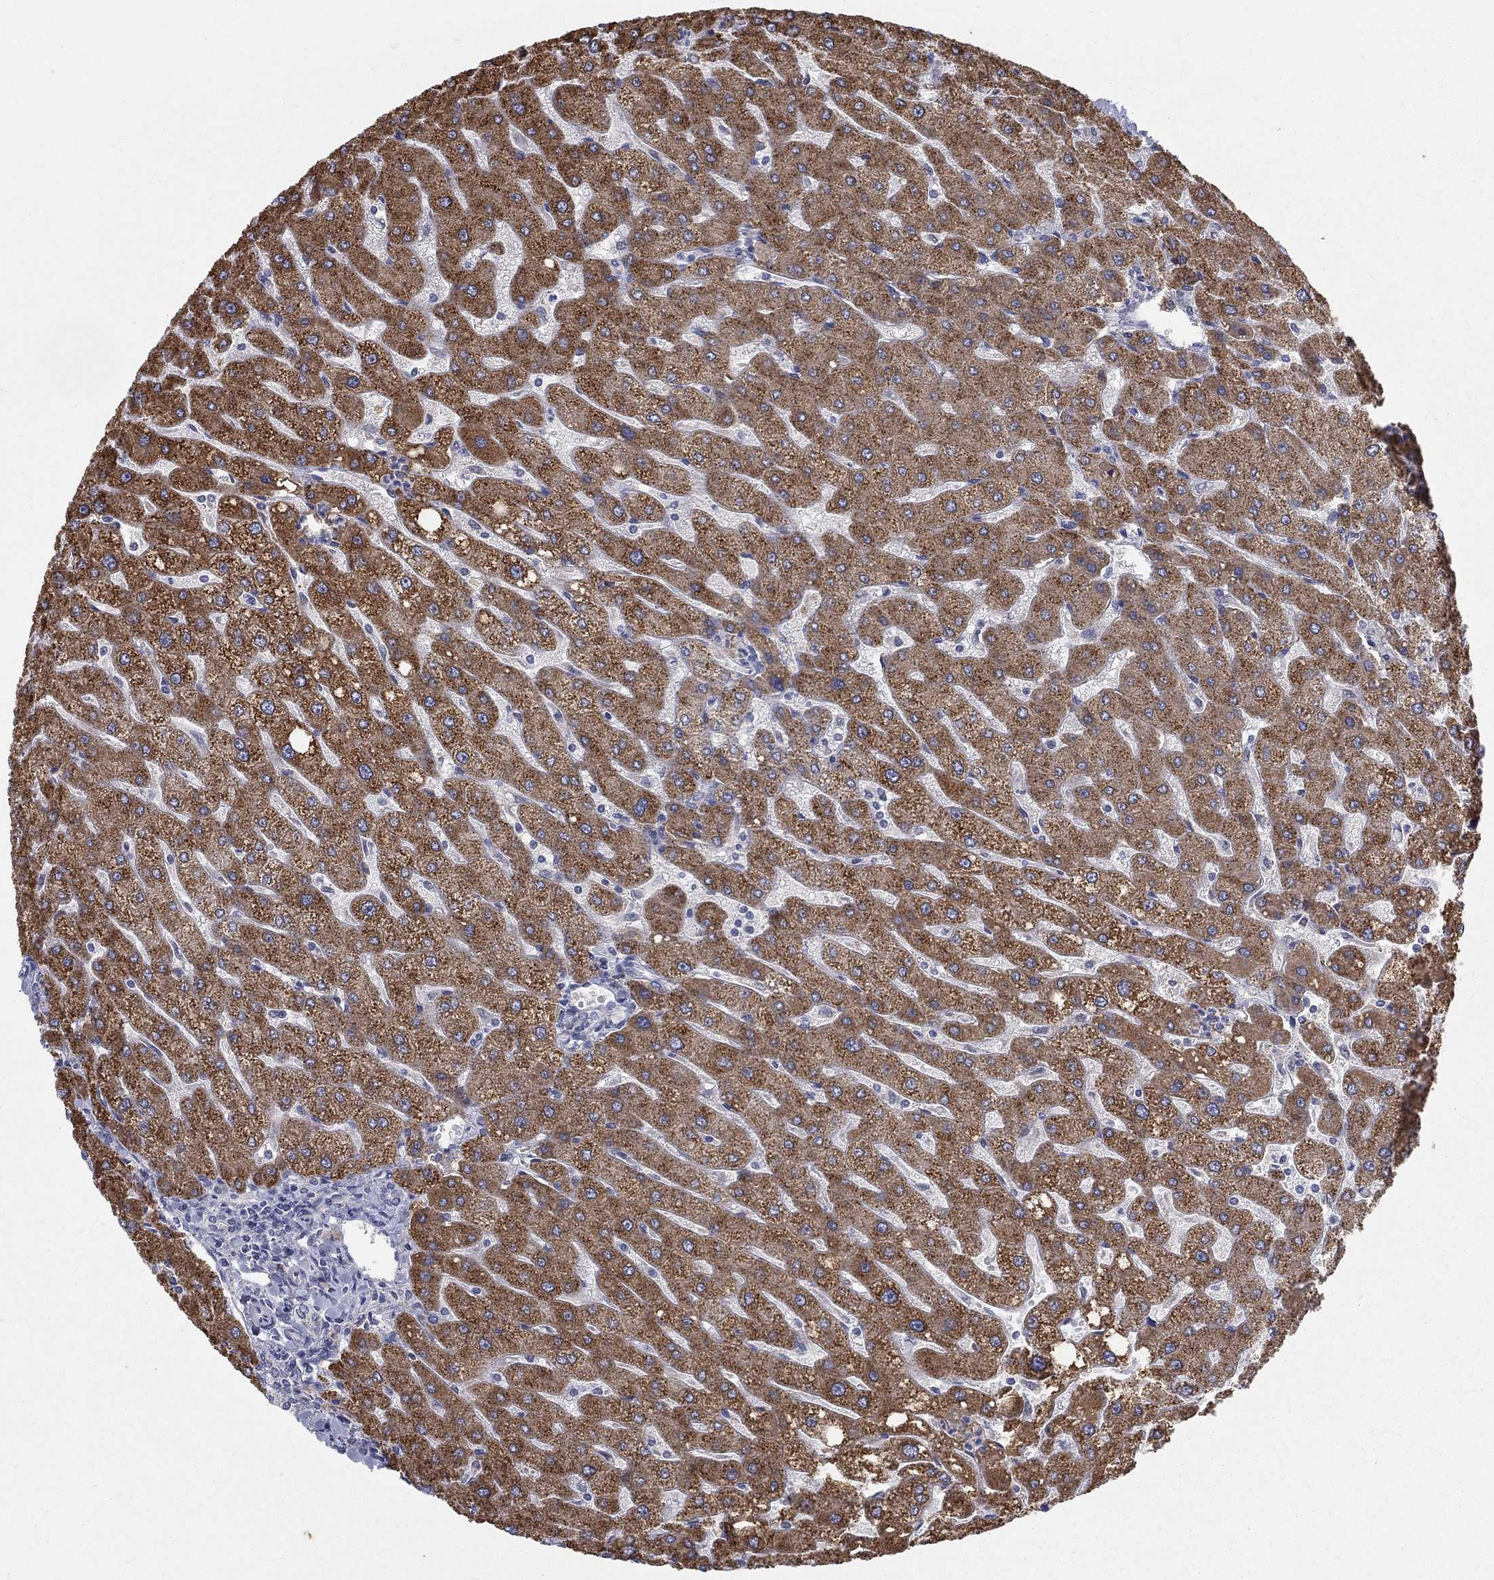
{"staining": {"intensity": "negative", "quantity": "none", "location": "none"}, "tissue": "liver", "cell_type": "Cholangiocytes", "image_type": "normal", "snomed": [{"axis": "morphology", "description": "Normal tissue, NOS"}, {"axis": "topography", "description": "Liver"}], "caption": "Immunohistochemical staining of benign liver displays no significant expression in cholangiocytes. (Stains: DAB (3,3'-diaminobenzidine) immunohistochemistry (IHC) with hematoxylin counter stain, Microscopy: brightfield microscopy at high magnification).", "gene": "PANK3", "patient": {"sex": "male", "age": 67}}